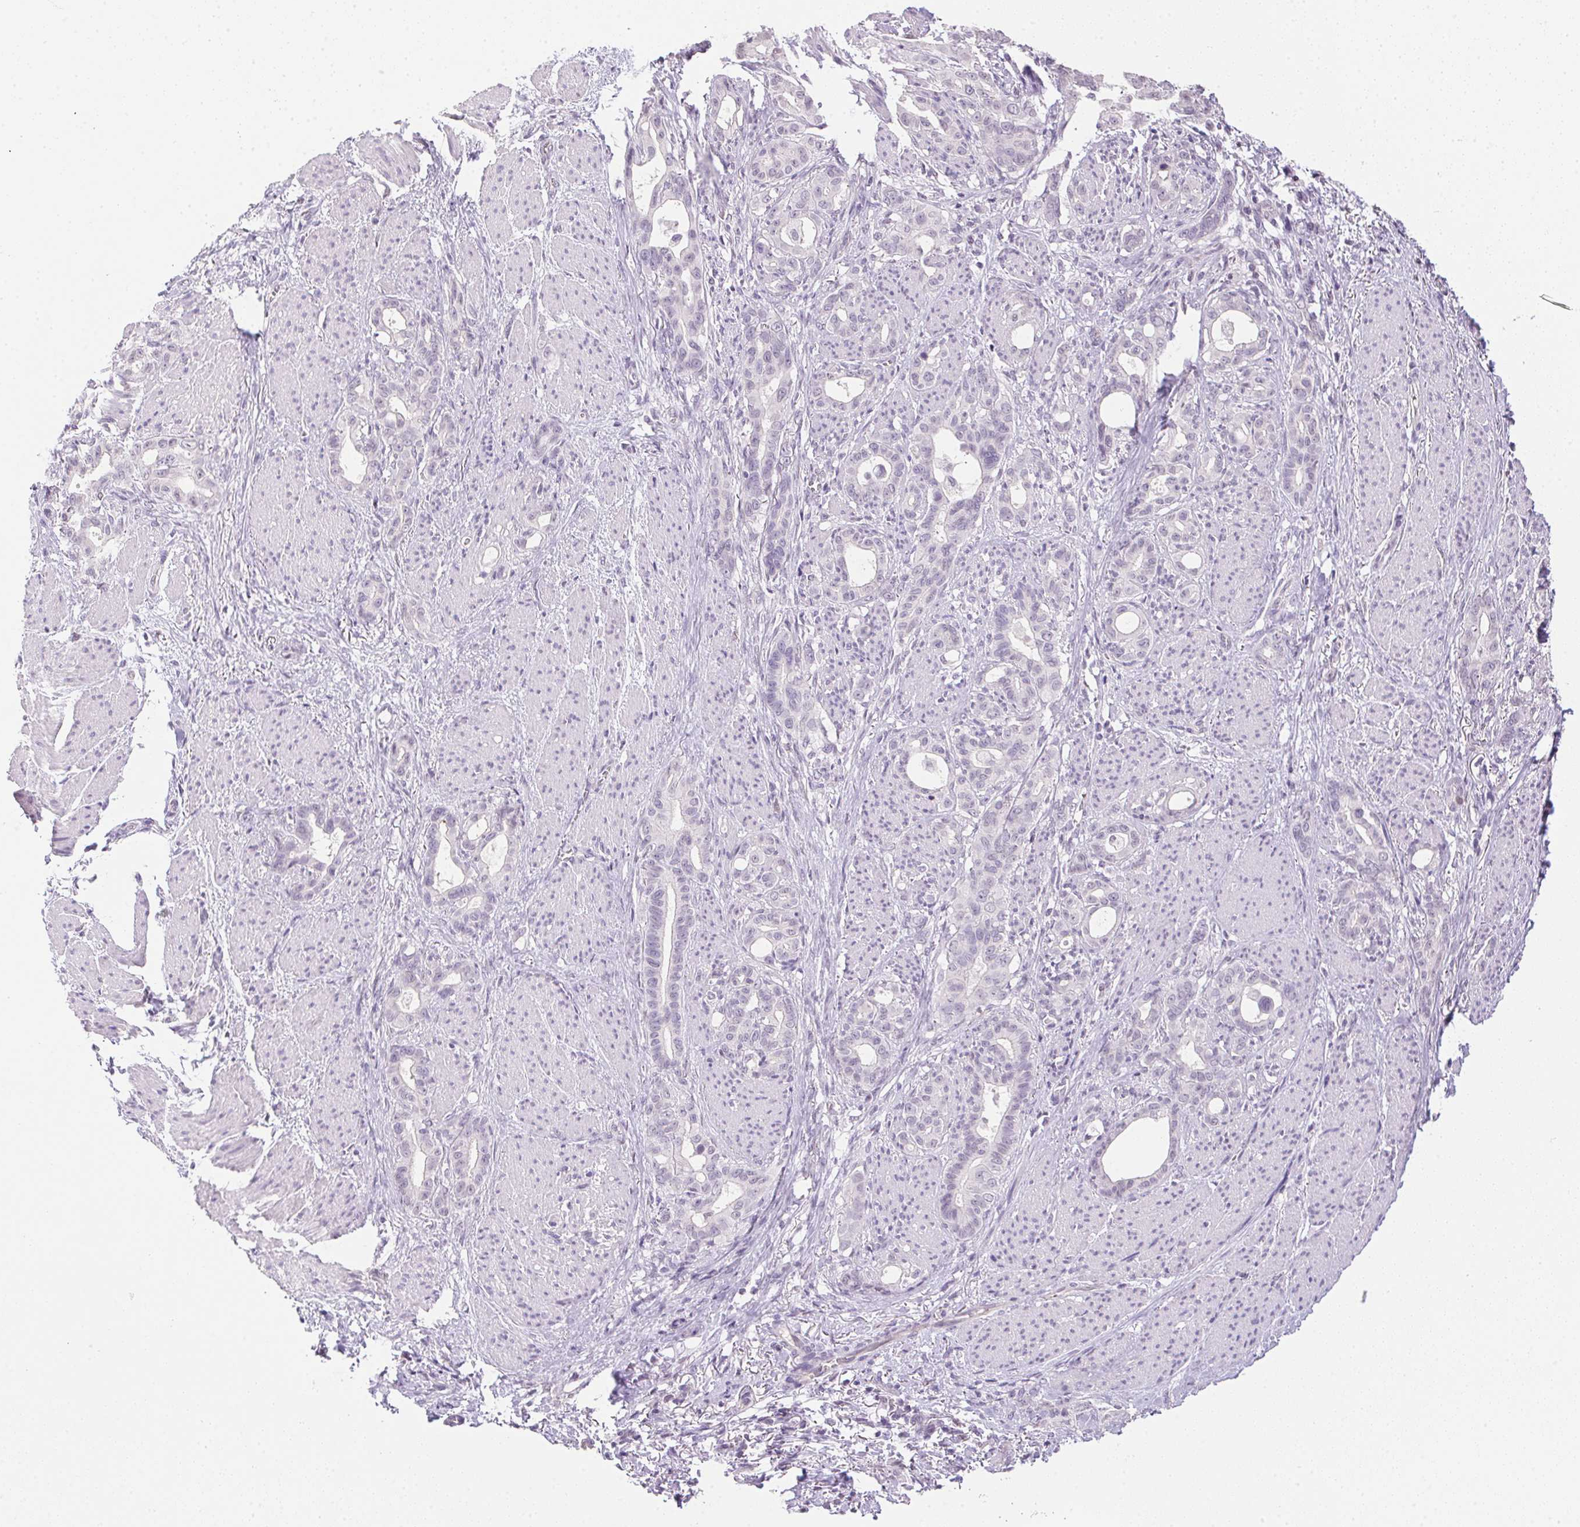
{"staining": {"intensity": "negative", "quantity": "none", "location": "none"}, "tissue": "stomach cancer", "cell_type": "Tumor cells", "image_type": "cancer", "snomed": [{"axis": "morphology", "description": "Normal tissue, NOS"}, {"axis": "morphology", "description": "Adenocarcinoma, NOS"}, {"axis": "topography", "description": "Esophagus"}, {"axis": "topography", "description": "Stomach, upper"}], "caption": "An IHC micrograph of stomach cancer (adenocarcinoma) is shown. There is no staining in tumor cells of stomach cancer (adenocarcinoma).", "gene": "PRL", "patient": {"sex": "male", "age": 62}}